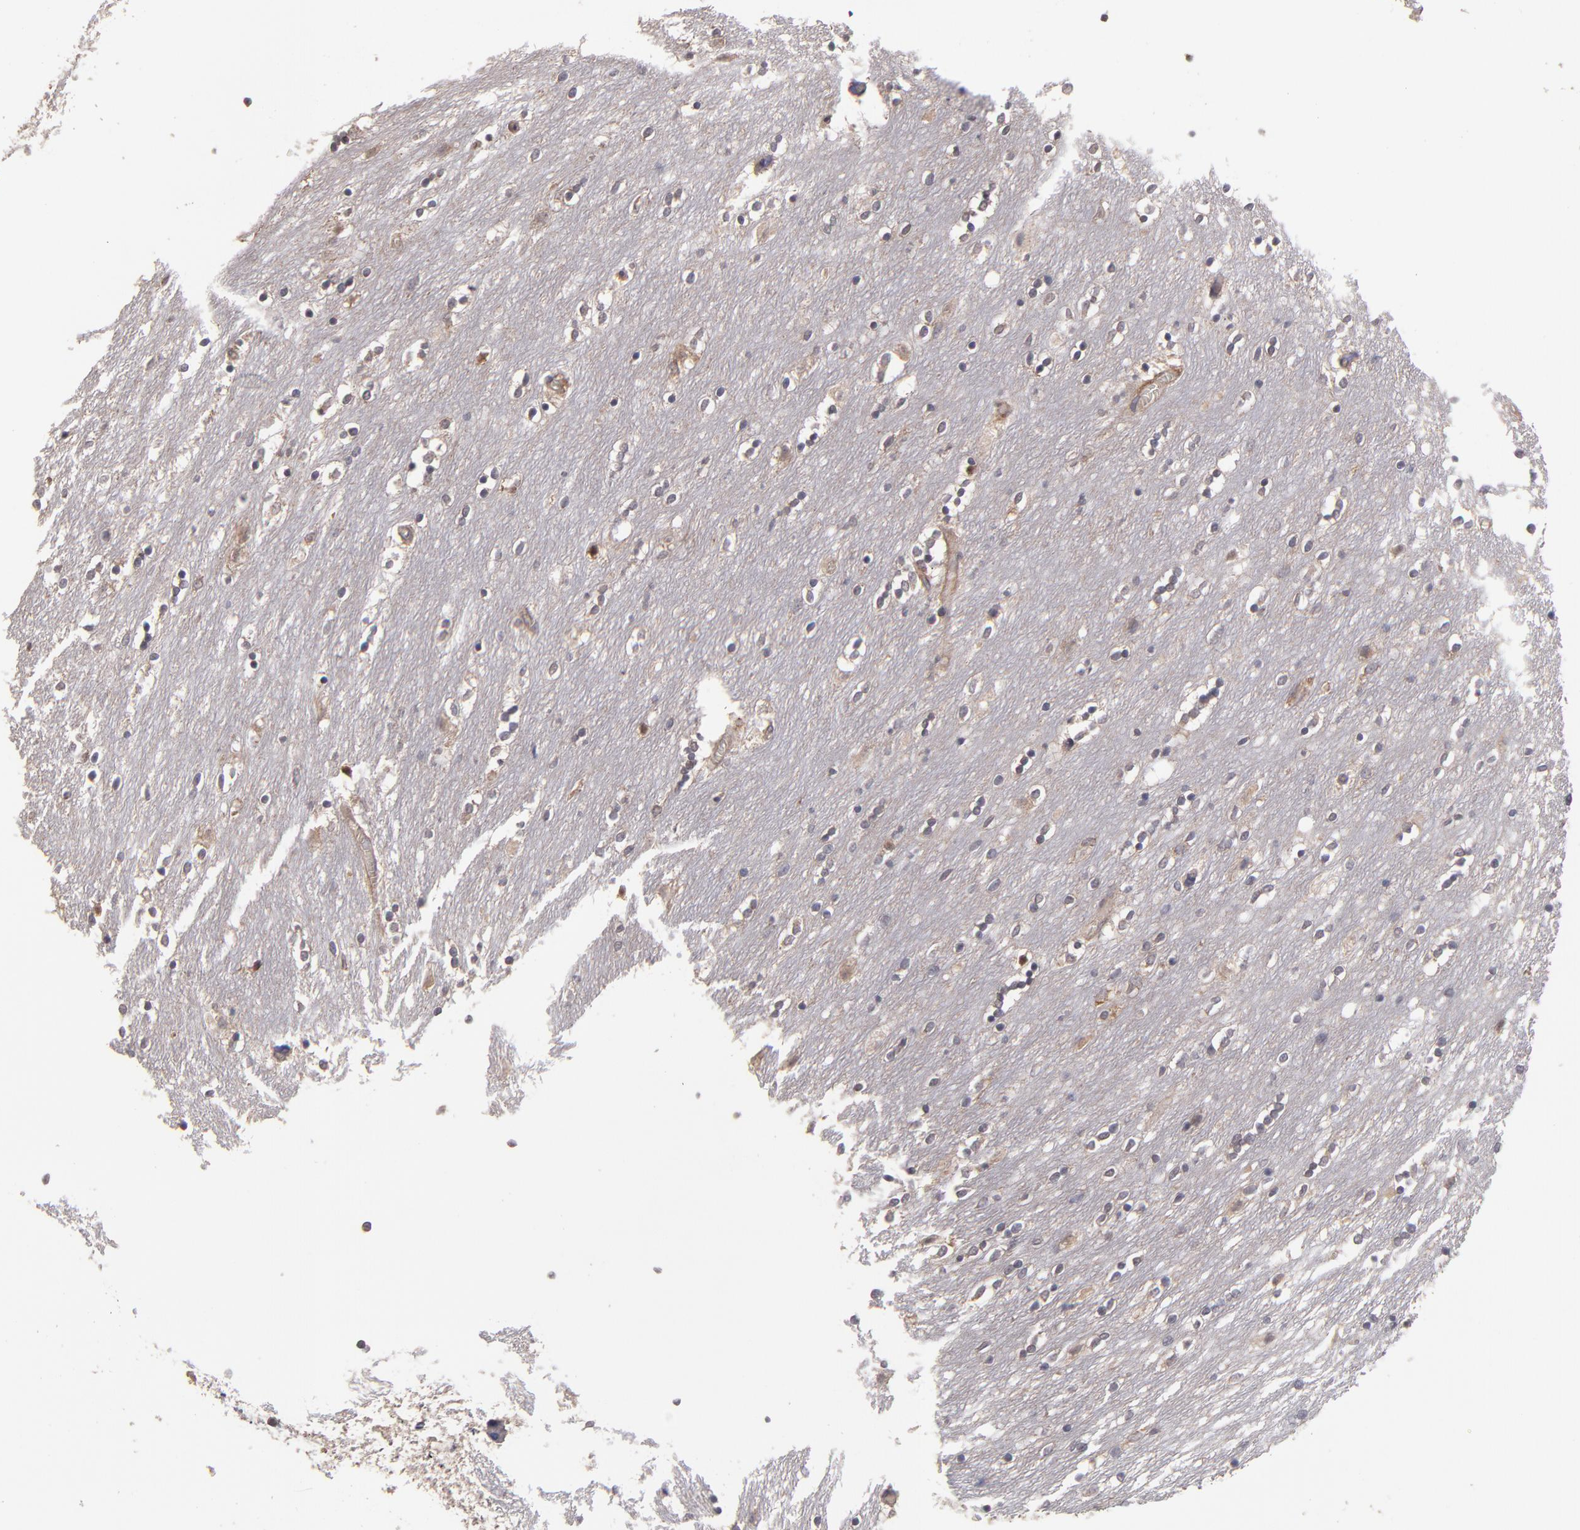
{"staining": {"intensity": "weak", "quantity": "<25%", "location": "cytoplasmic/membranous"}, "tissue": "caudate", "cell_type": "Glial cells", "image_type": "normal", "snomed": [{"axis": "morphology", "description": "Normal tissue, NOS"}, {"axis": "topography", "description": "Lateral ventricle wall"}], "caption": "Glial cells show no significant staining in unremarkable caudate.", "gene": "NF2", "patient": {"sex": "female", "age": 54}}